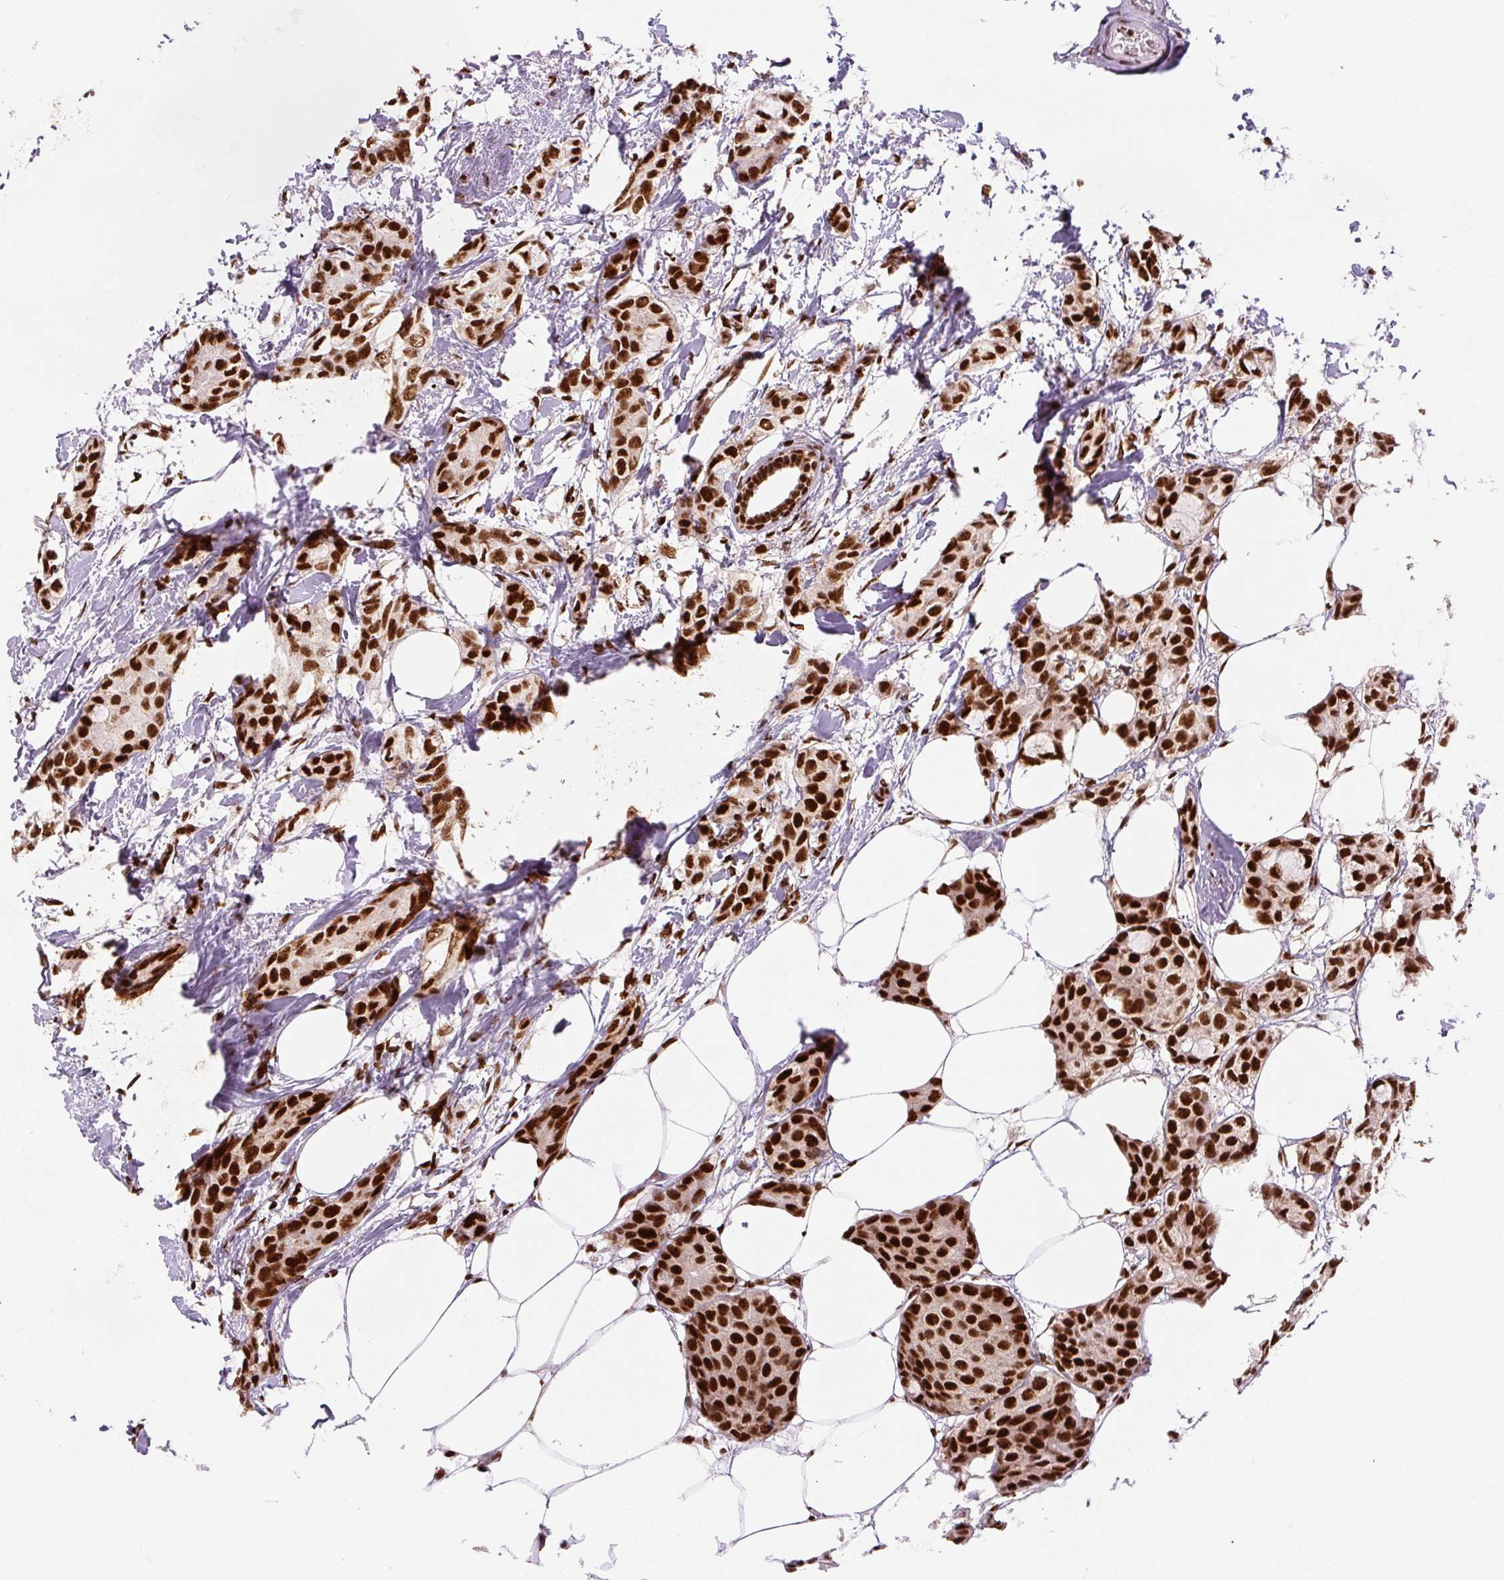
{"staining": {"intensity": "strong", "quantity": ">75%", "location": "nuclear"}, "tissue": "breast cancer", "cell_type": "Tumor cells", "image_type": "cancer", "snomed": [{"axis": "morphology", "description": "Duct carcinoma"}, {"axis": "topography", "description": "Breast"}], "caption": "A micrograph showing strong nuclear staining in approximately >75% of tumor cells in breast cancer (intraductal carcinoma), as visualized by brown immunohistochemical staining.", "gene": "FUS", "patient": {"sex": "female", "age": 73}}